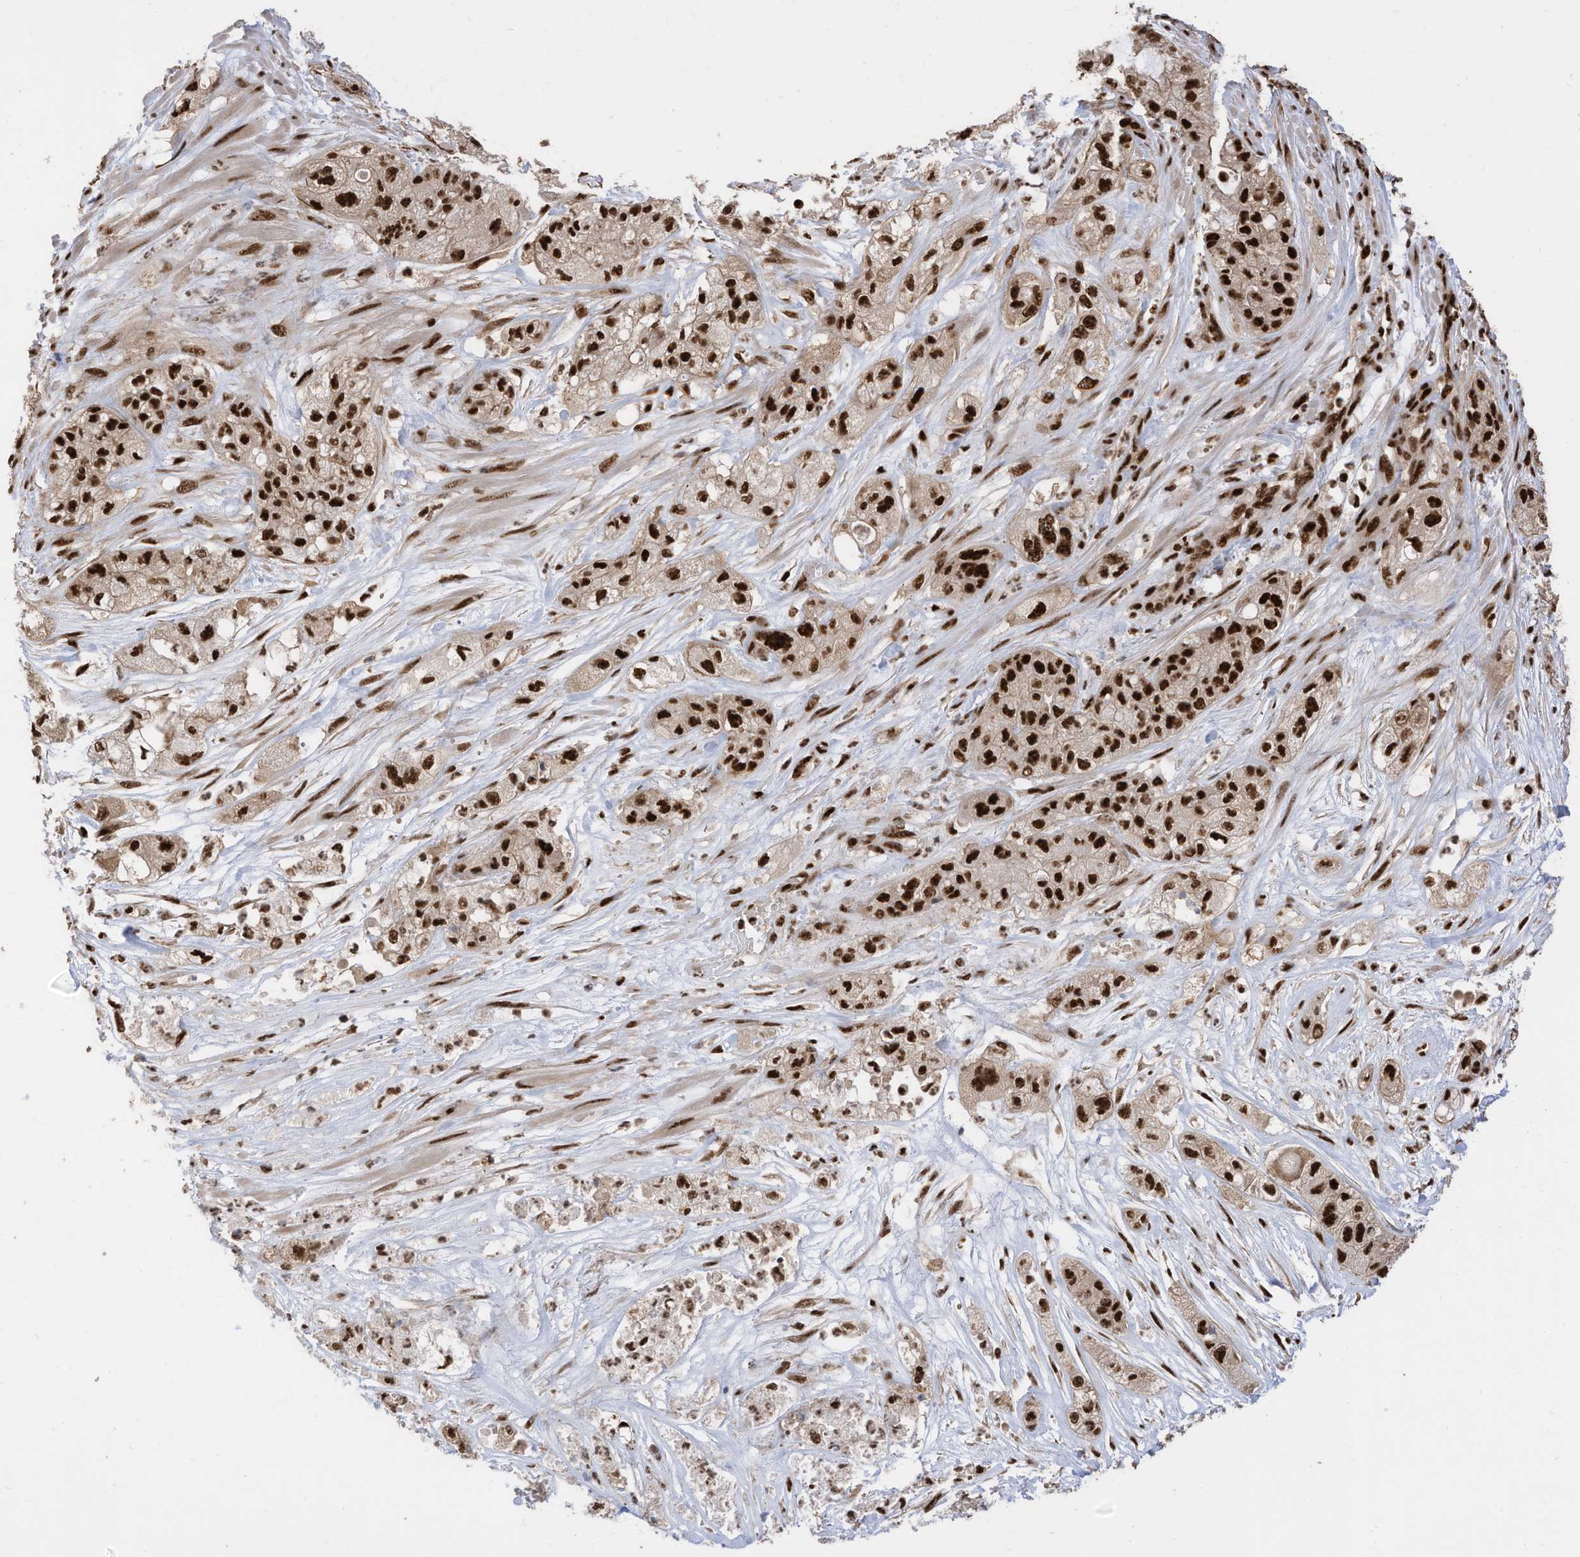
{"staining": {"intensity": "strong", "quantity": ">75%", "location": "nuclear"}, "tissue": "pancreatic cancer", "cell_type": "Tumor cells", "image_type": "cancer", "snomed": [{"axis": "morphology", "description": "Adenocarcinoma, NOS"}, {"axis": "topography", "description": "Pancreas"}], "caption": "IHC (DAB (3,3'-diaminobenzidine)) staining of pancreatic cancer (adenocarcinoma) displays strong nuclear protein staining in about >75% of tumor cells. (DAB (3,3'-diaminobenzidine) IHC, brown staining for protein, blue staining for nuclei).", "gene": "SF3A3", "patient": {"sex": "female", "age": 78}}